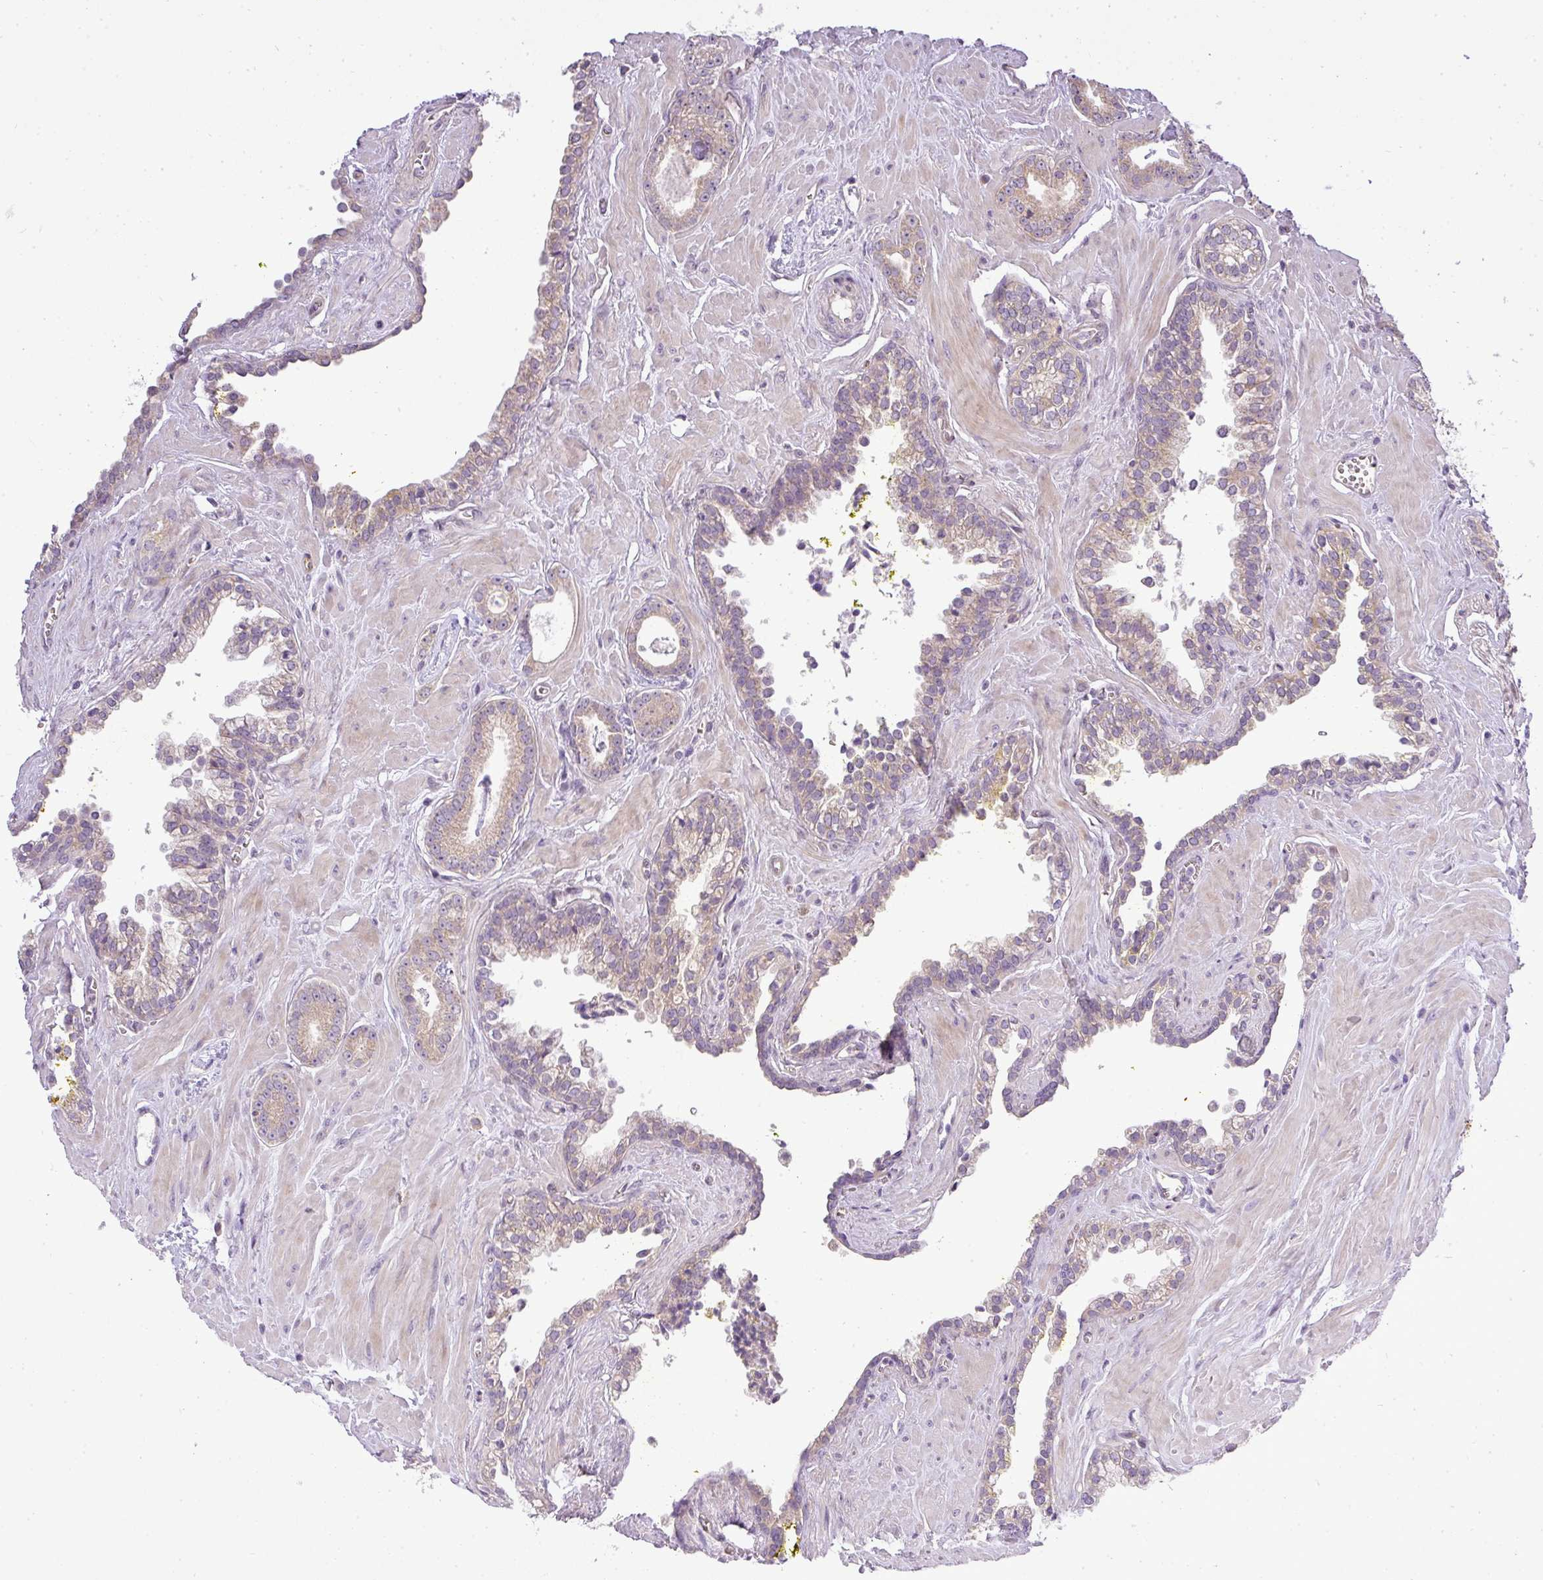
{"staining": {"intensity": "weak", "quantity": "25%-75%", "location": "cytoplasmic/membranous"}, "tissue": "prostate cancer", "cell_type": "Tumor cells", "image_type": "cancer", "snomed": [{"axis": "morphology", "description": "Adenocarcinoma, Low grade"}, {"axis": "topography", "description": "Prostate"}], "caption": "Prostate adenocarcinoma (low-grade) was stained to show a protein in brown. There is low levels of weak cytoplasmic/membranous positivity in about 25%-75% of tumor cells.", "gene": "ZDHHC1", "patient": {"sex": "male", "age": 60}}